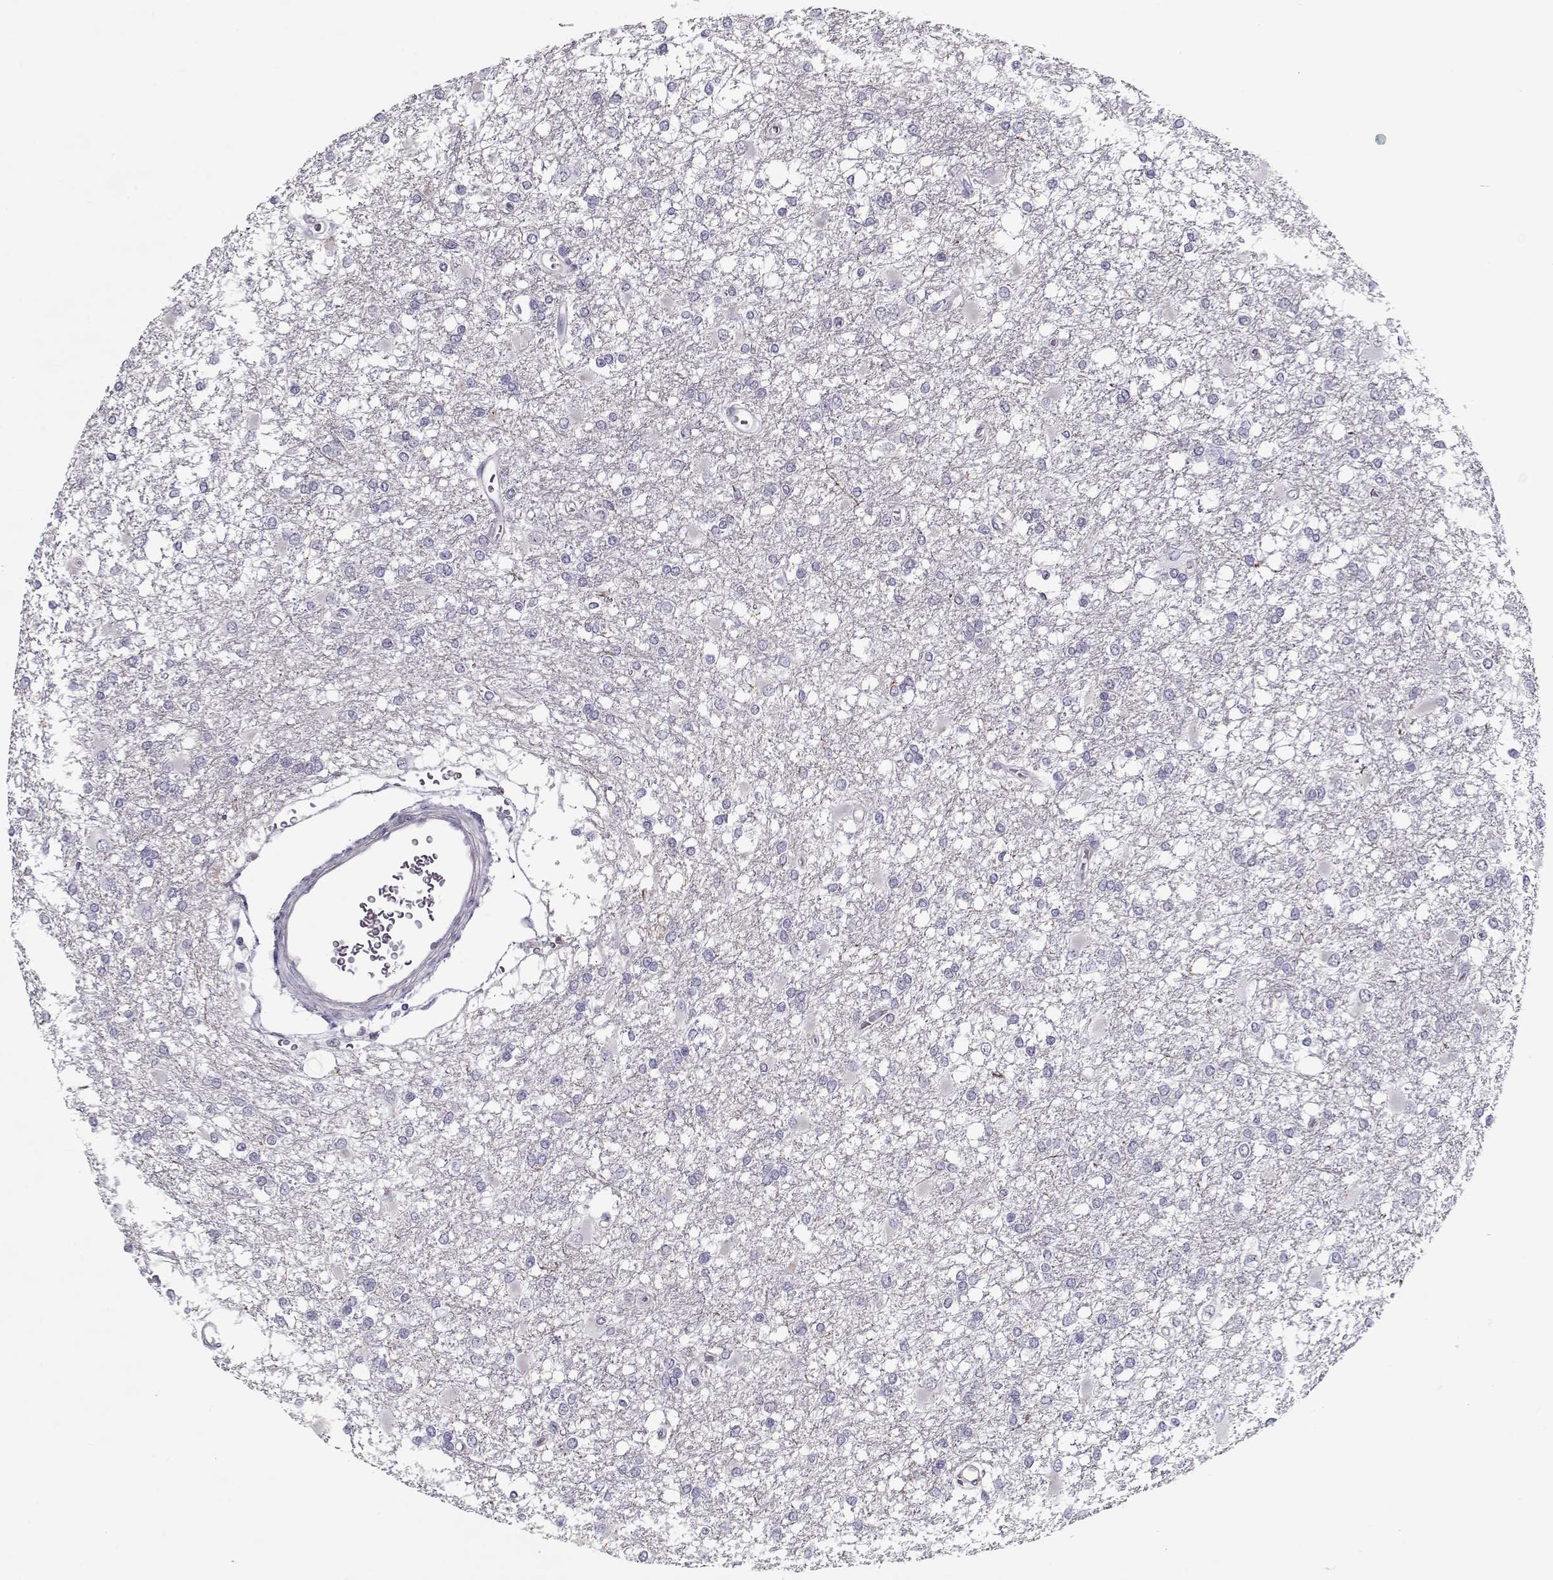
{"staining": {"intensity": "negative", "quantity": "none", "location": "none"}, "tissue": "glioma", "cell_type": "Tumor cells", "image_type": "cancer", "snomed": [{"axis": "morphology", "description": "Glioma, malignant, High grade"}, {"axis": "topography", "description": "Cerebral cortex"}], "caption": "Human glioma stained for a protein using IHC displays no expression in tumor cells.", "gene": "CCDC136", "patient": {"sex": "male", "age": 79}}